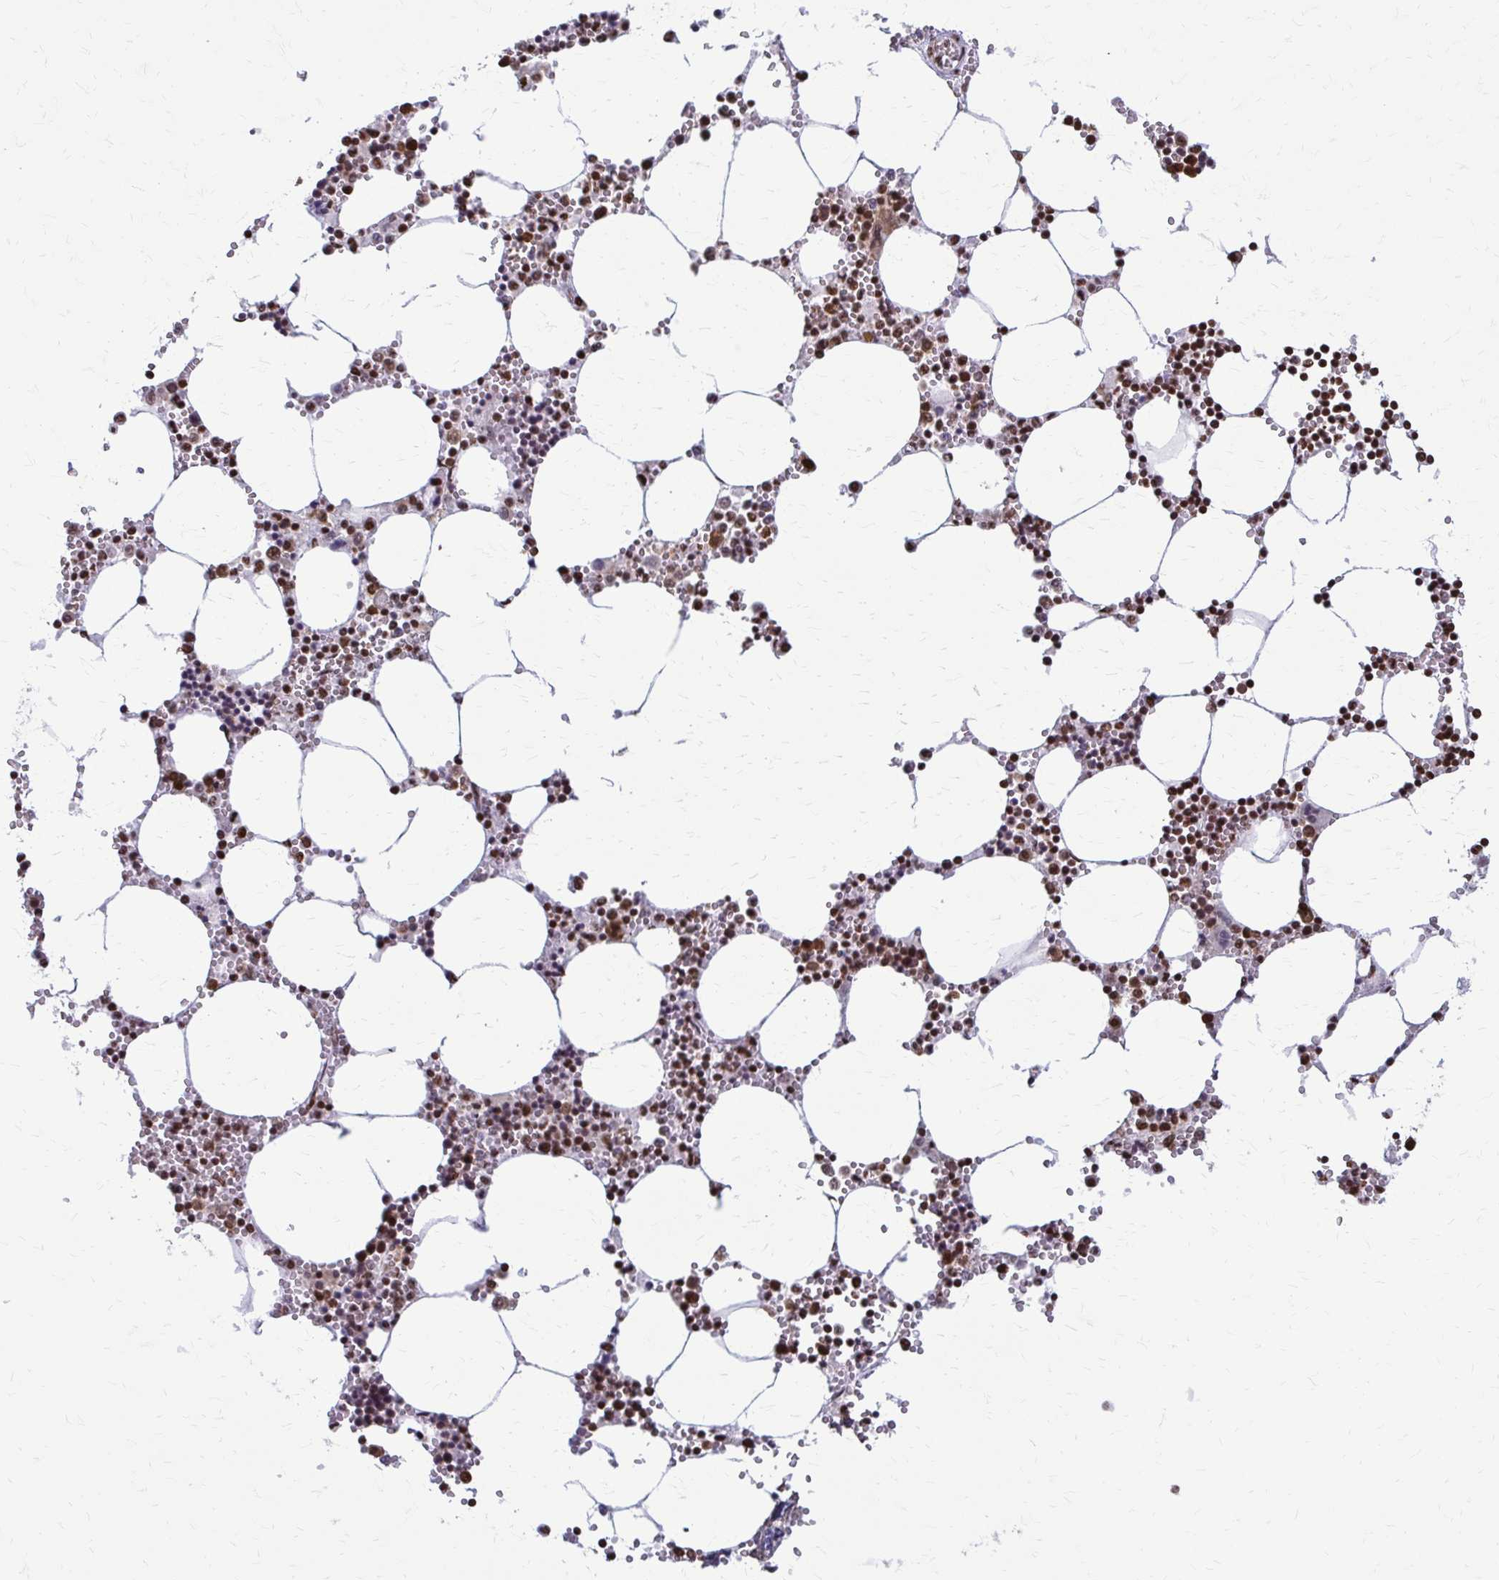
{"staining": {"intensity": "moderate", "quantity": ">75%", "location": "nuclear"}, "tissue": "bone marrow", "cell_type": "Hematopoietic cells", "image_type": "normal", "snomed": [{"axis": "morphology", "description": "Normal tissue, NOS"}, {"axis": "topography", "description": "Bone marrow"}], "caption": "Normal bone marrow shows moderate nuclear expression in about >75% of hematopoietic cells, visualized by immunohistochemistry. Using DAB (3,3'-diaminobenzidine) (brown) and hematoxylin (blue) stains, captured at high magnification using brightfield microscopy.", "gene": "SNRPA", "patient": {"sex": "male", "age": 54}}